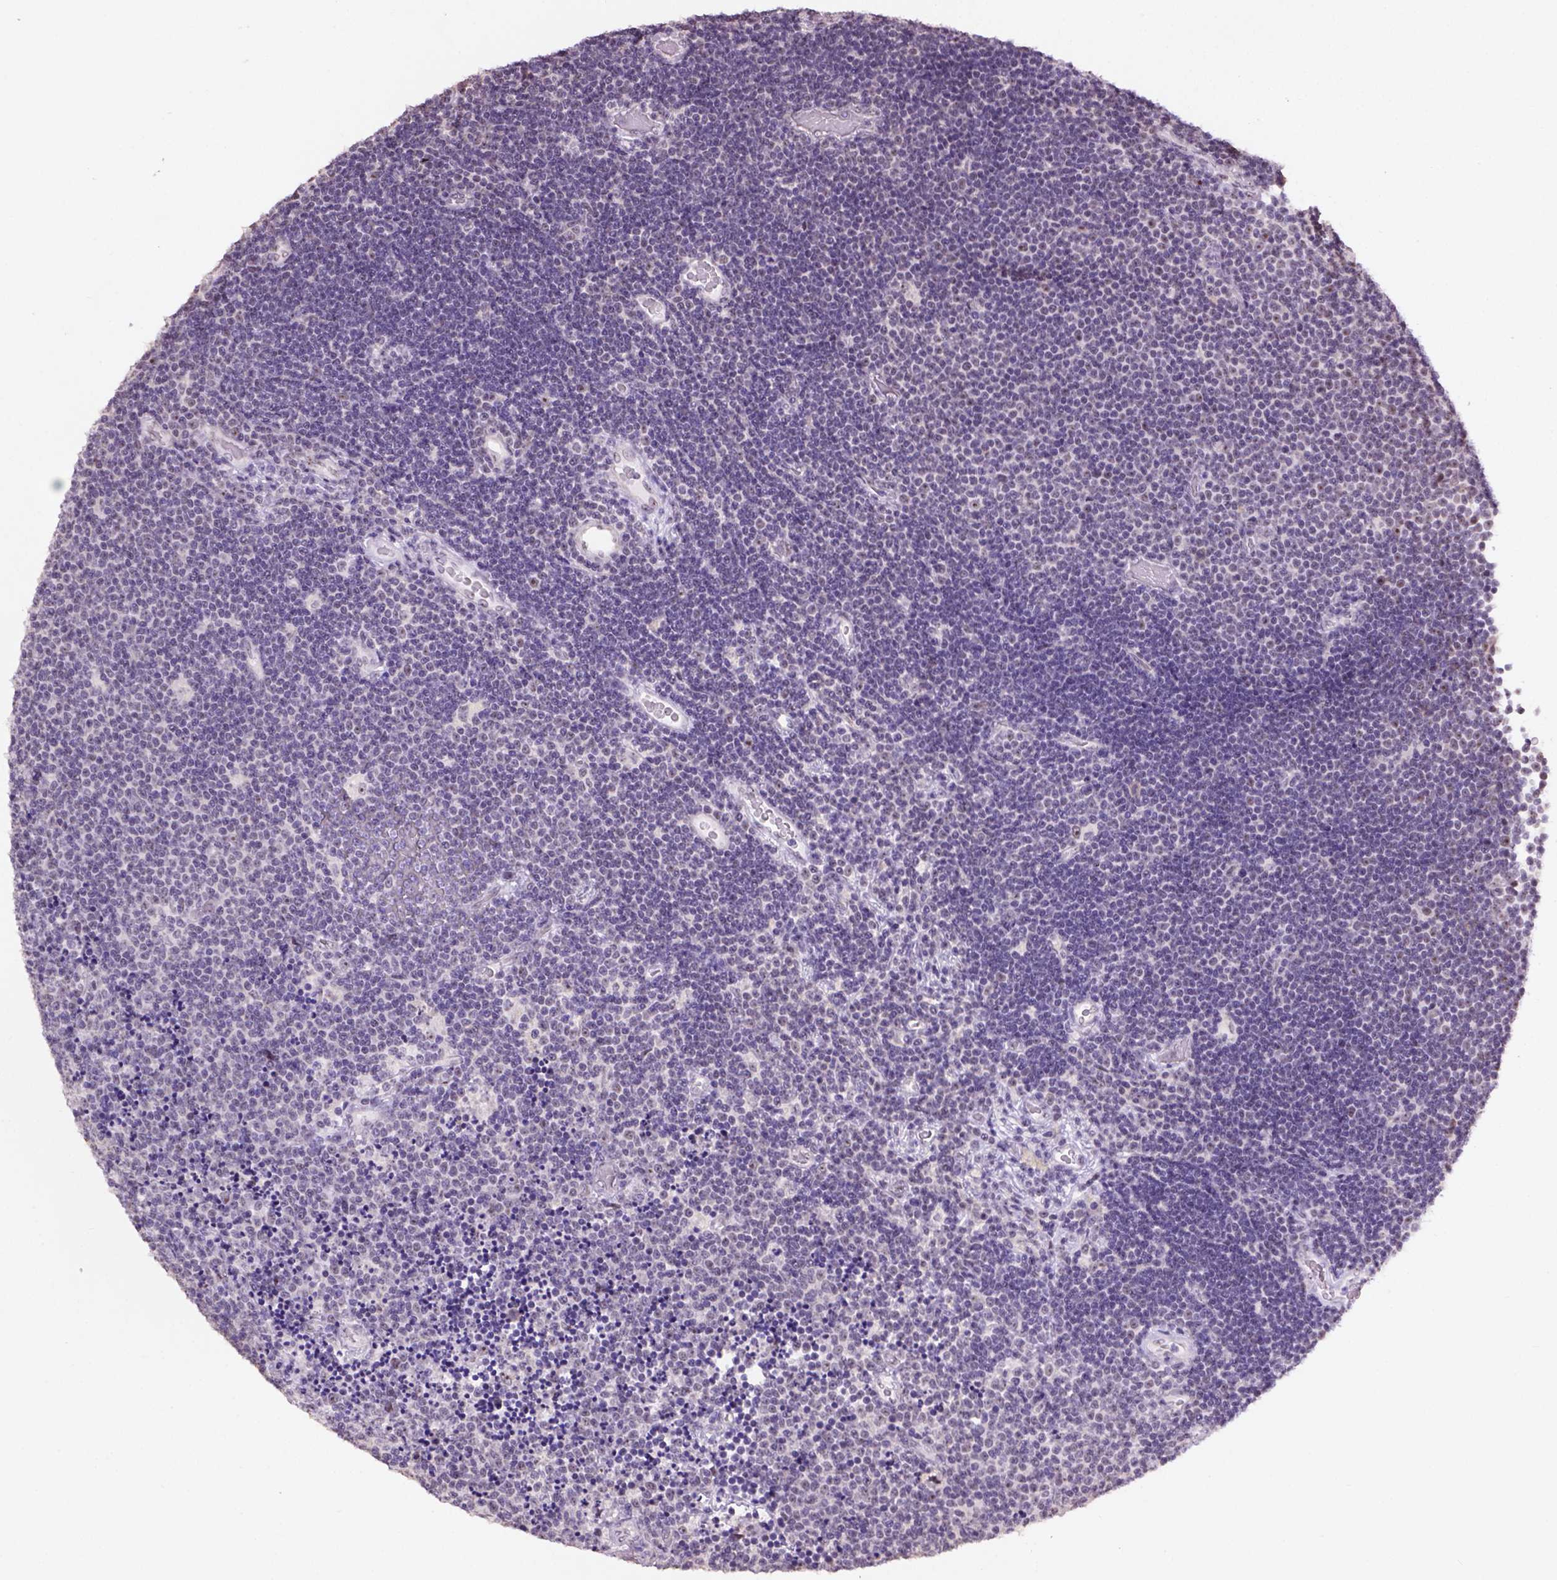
{"staining": {"intensity": "negative", "quantity": "none", "location": "none"}, "tissue": "lymphoma", "cell_type": "Tumor cells", "image_type": "cancer", "snomed": [{"axis": "morphology", "description": "Malignant lymphoma, non-Hodgkin's type, Low grade"}, {"axis": "topography", "description": "Brain"}], "caption": "There is no significant expression in tumor cells of lymphoma.", "gene": "DDX50", "patient": {"sex": "female", "age": 66}}